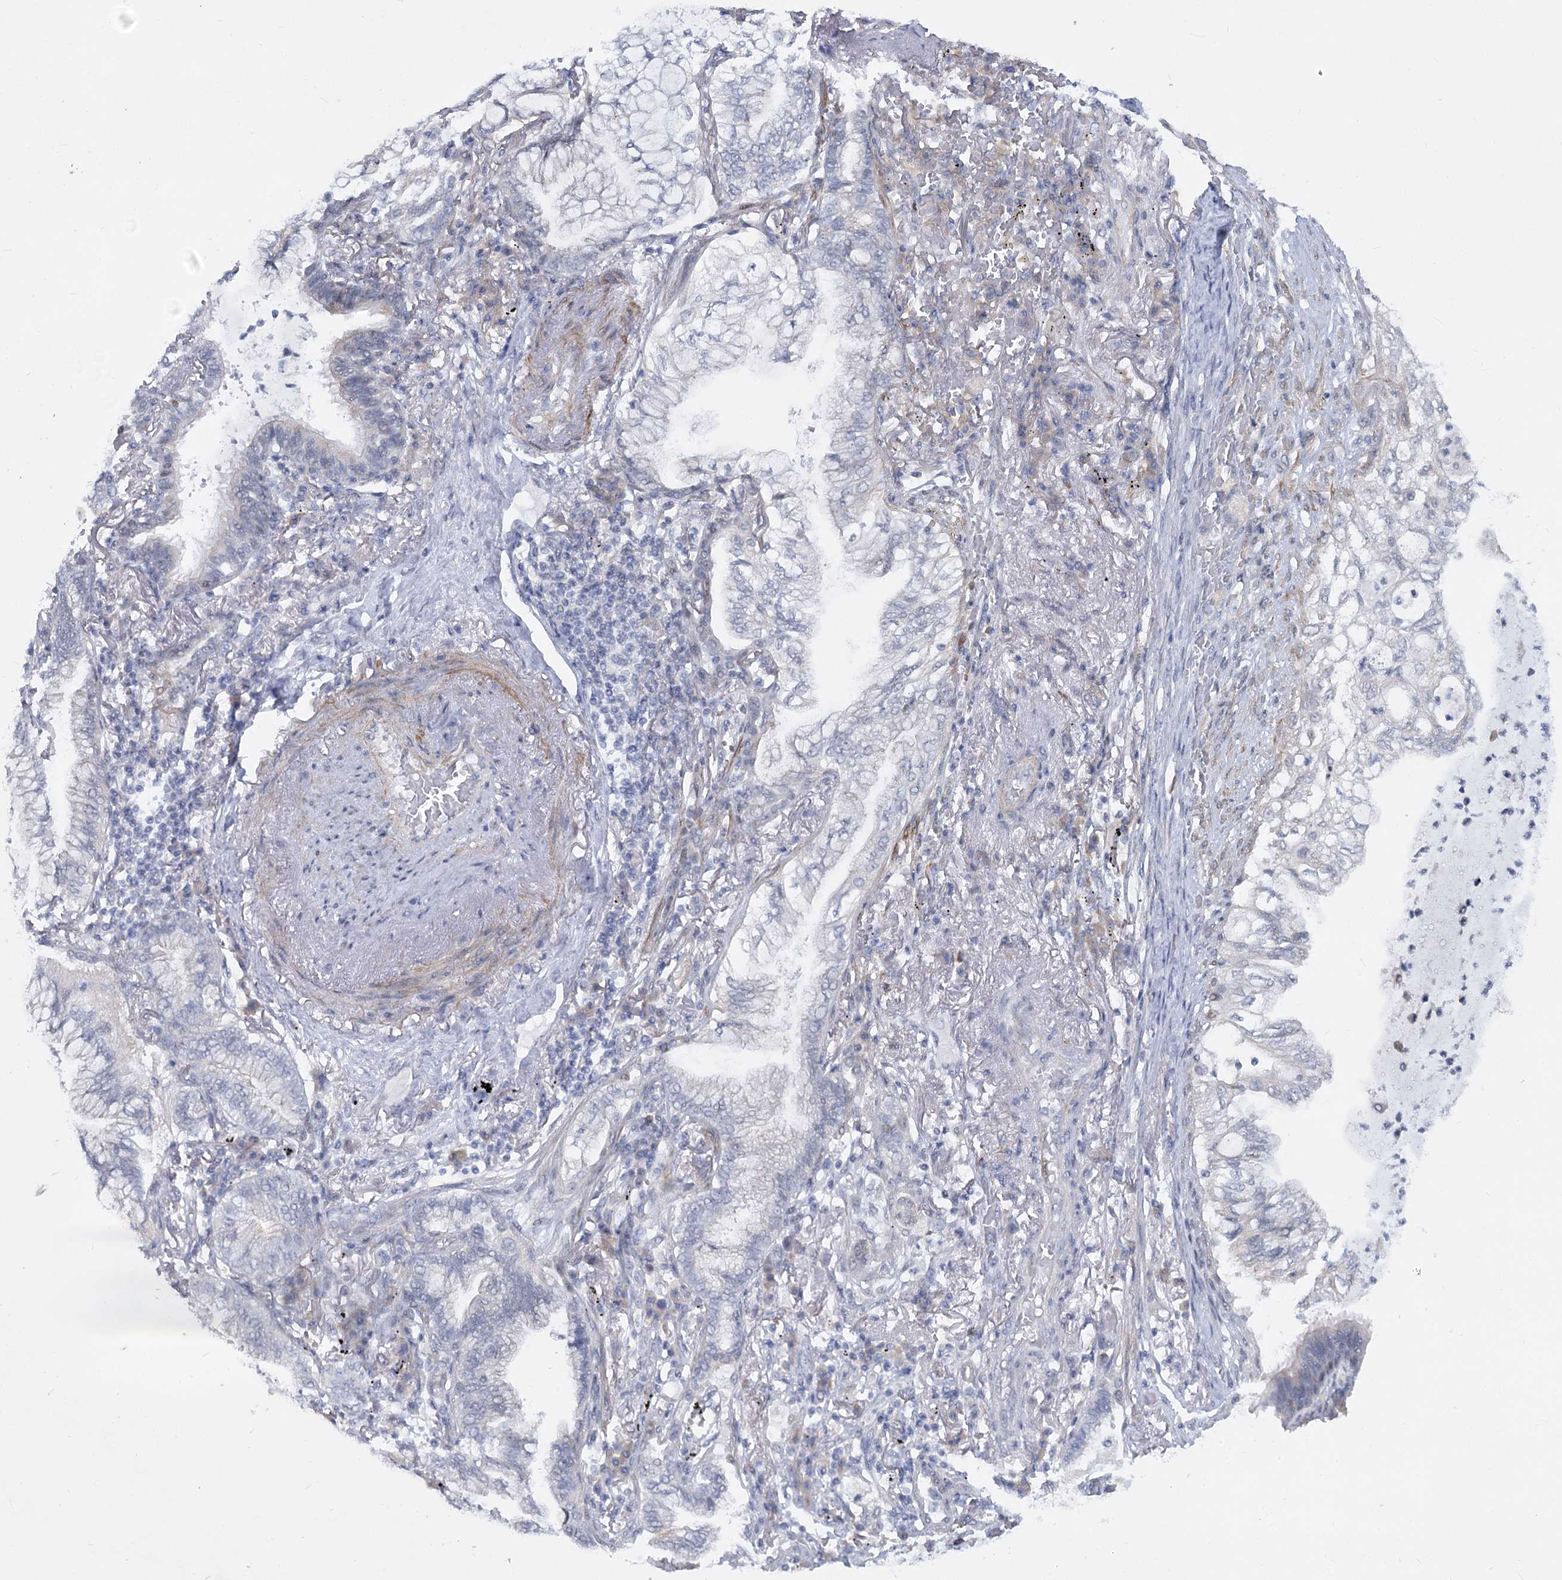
{"staining": {"intensity": "negative", "quantity": "none", "location": "none"}, "tissue": "lung cancer", "cell_type": "Tumor cells", "image_type": "cancer", "snomed": [{"axis": "morphology", "description": "Adenocarcinoma, NOS"}, {"axis": "topography", "description": "Lung"}], "caption": "Lung adenocarcinoma was stained to show a protein in brown. There is no significant positivity in tumor cells. Nuclei are stained in blue.", "gene": "ARSI", "patient": {"sex": "female", "age": 70}}